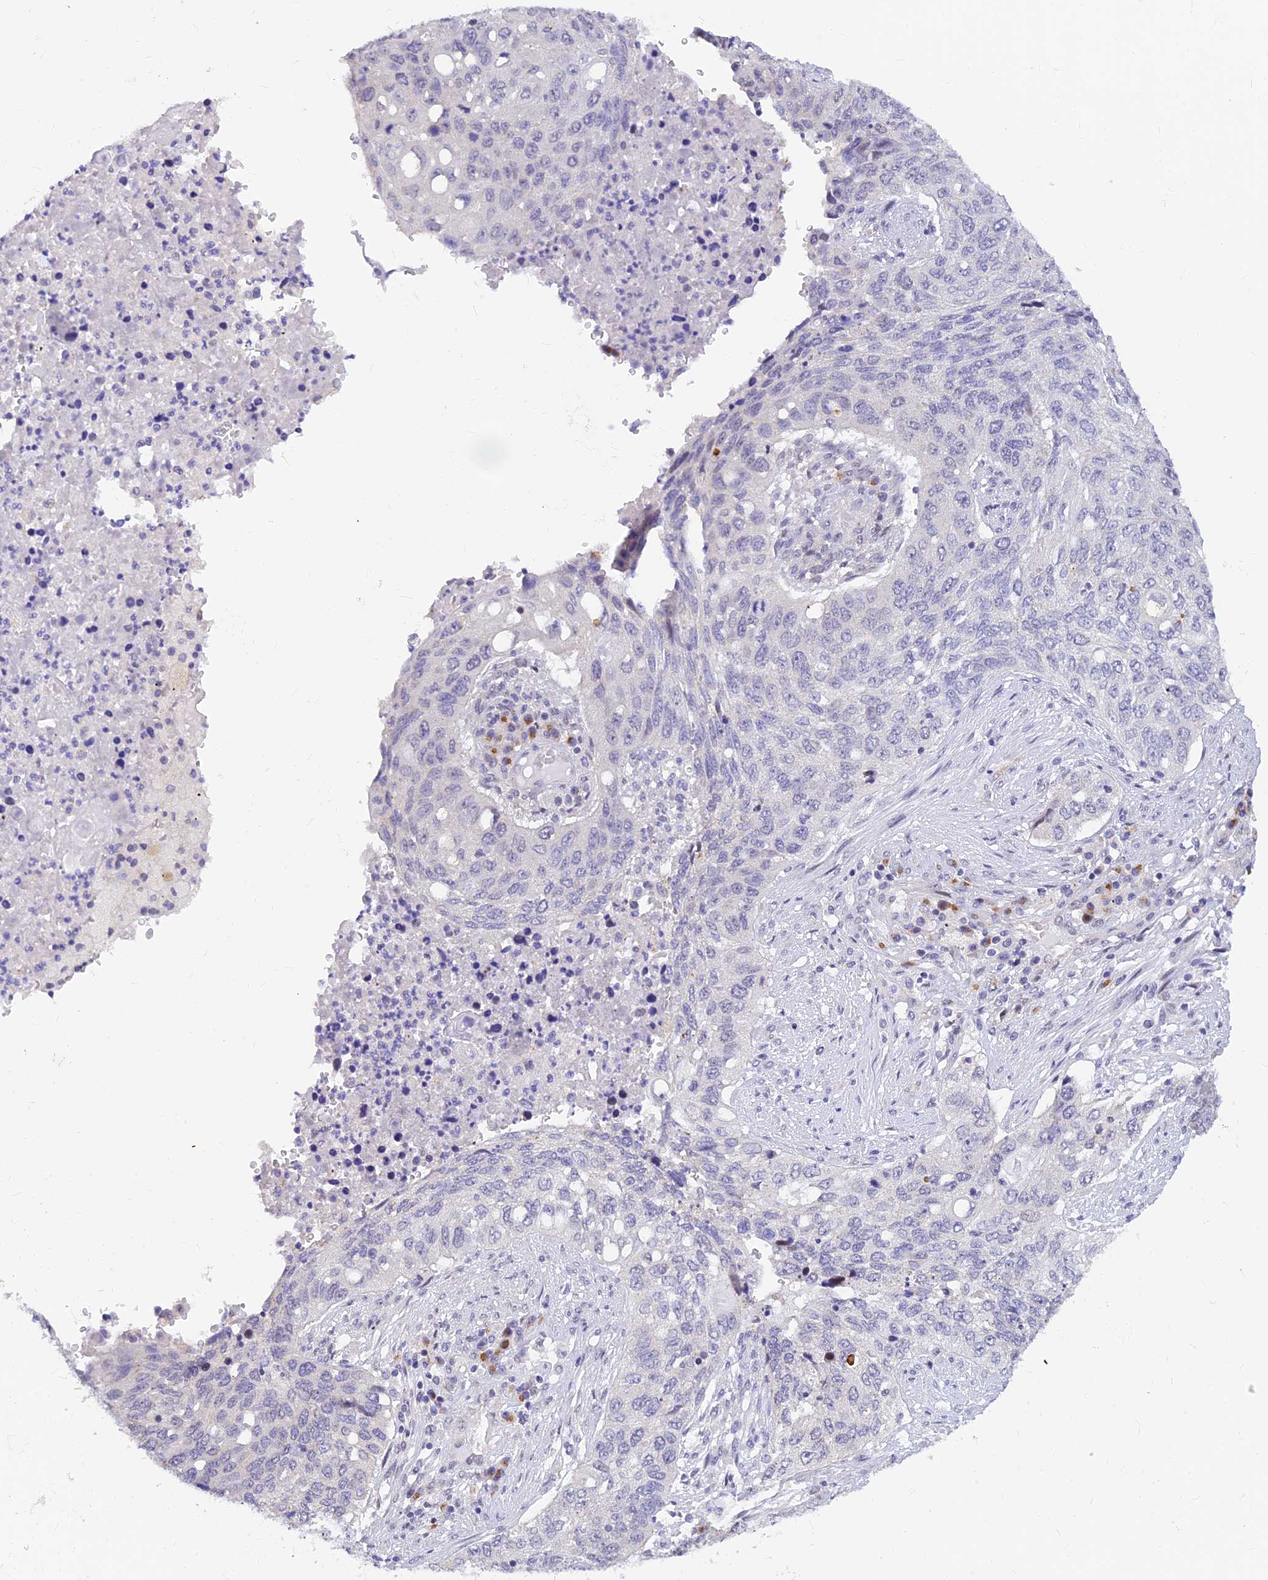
{"staining": {"intensity": "negative", "quantity": "none", "location": "none"}, "tissue": "lung cancer", "cell_type": "Tumor cells", "image_type": "cancer", "snomed": [{"axis": "morphology", "description": "Squamous cell carcinoma, NOS"}, {"axis": "topography", "description": "Lung"}], "caption": "High power microscopy micrograph of an IHC image of lung squamous cell carcinoma, revealing no significant positivity in tumor cells.", "gene": "INKA1", "patient": {"sex": "female", "age": 63}}